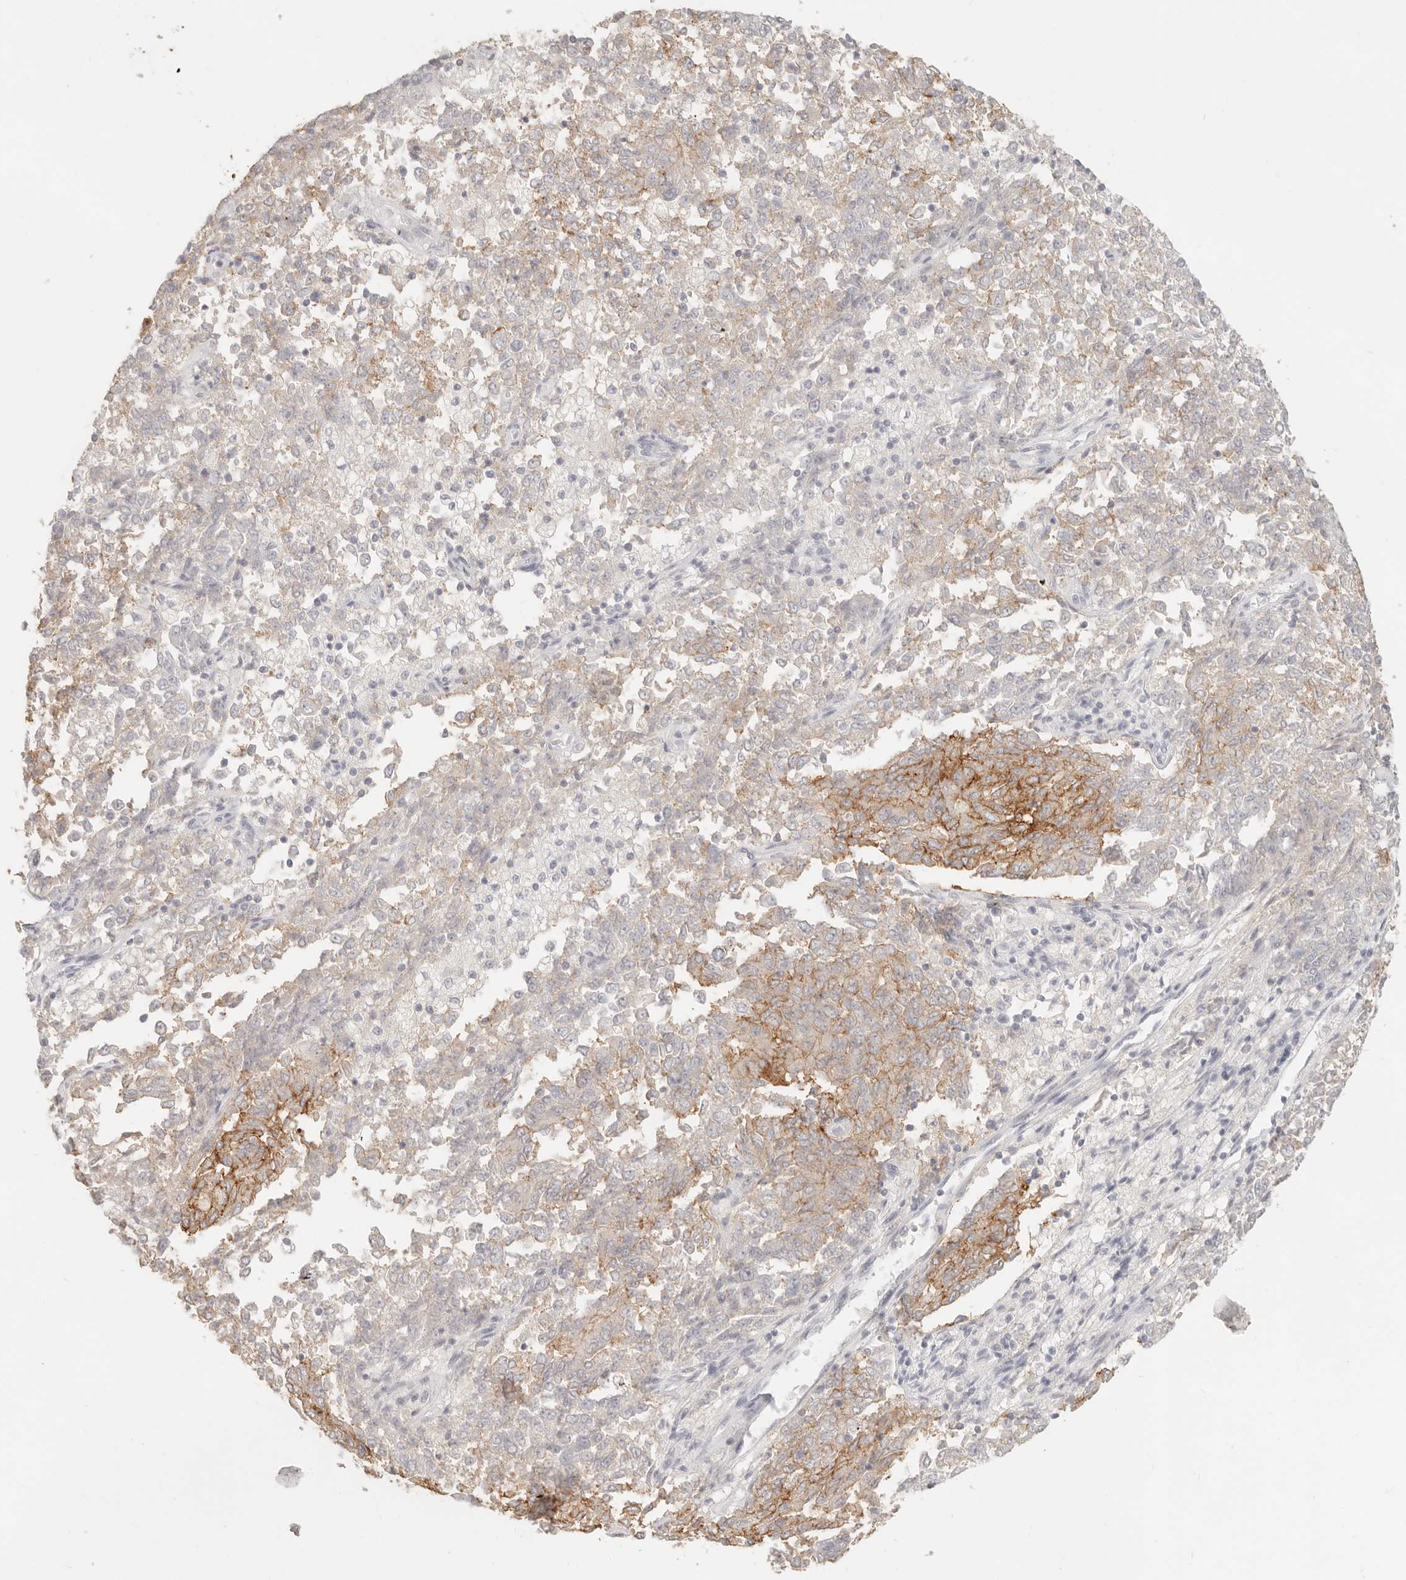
{"staining": {"intensity": "moderate", "quantity": "<25%", "location": "cytoplasmic/membranous"}, "tissue": "endometrial cancer", "cell_type": "Tumor cells", "image_type": "cancer", "snomed": [{"axis": "morphology", "description": "Adenocarcinoma, NOS"}, {"axis": "topography", "description": "Endometrium"}], "caption": "Protein analysis of endometrial cancer tissue reveals moderate cytoplasmic/membranous positivity in approximately <25% of tumor cells.", "gene": "EPCAM", "patient": {"sex": "female", "age": 80}}